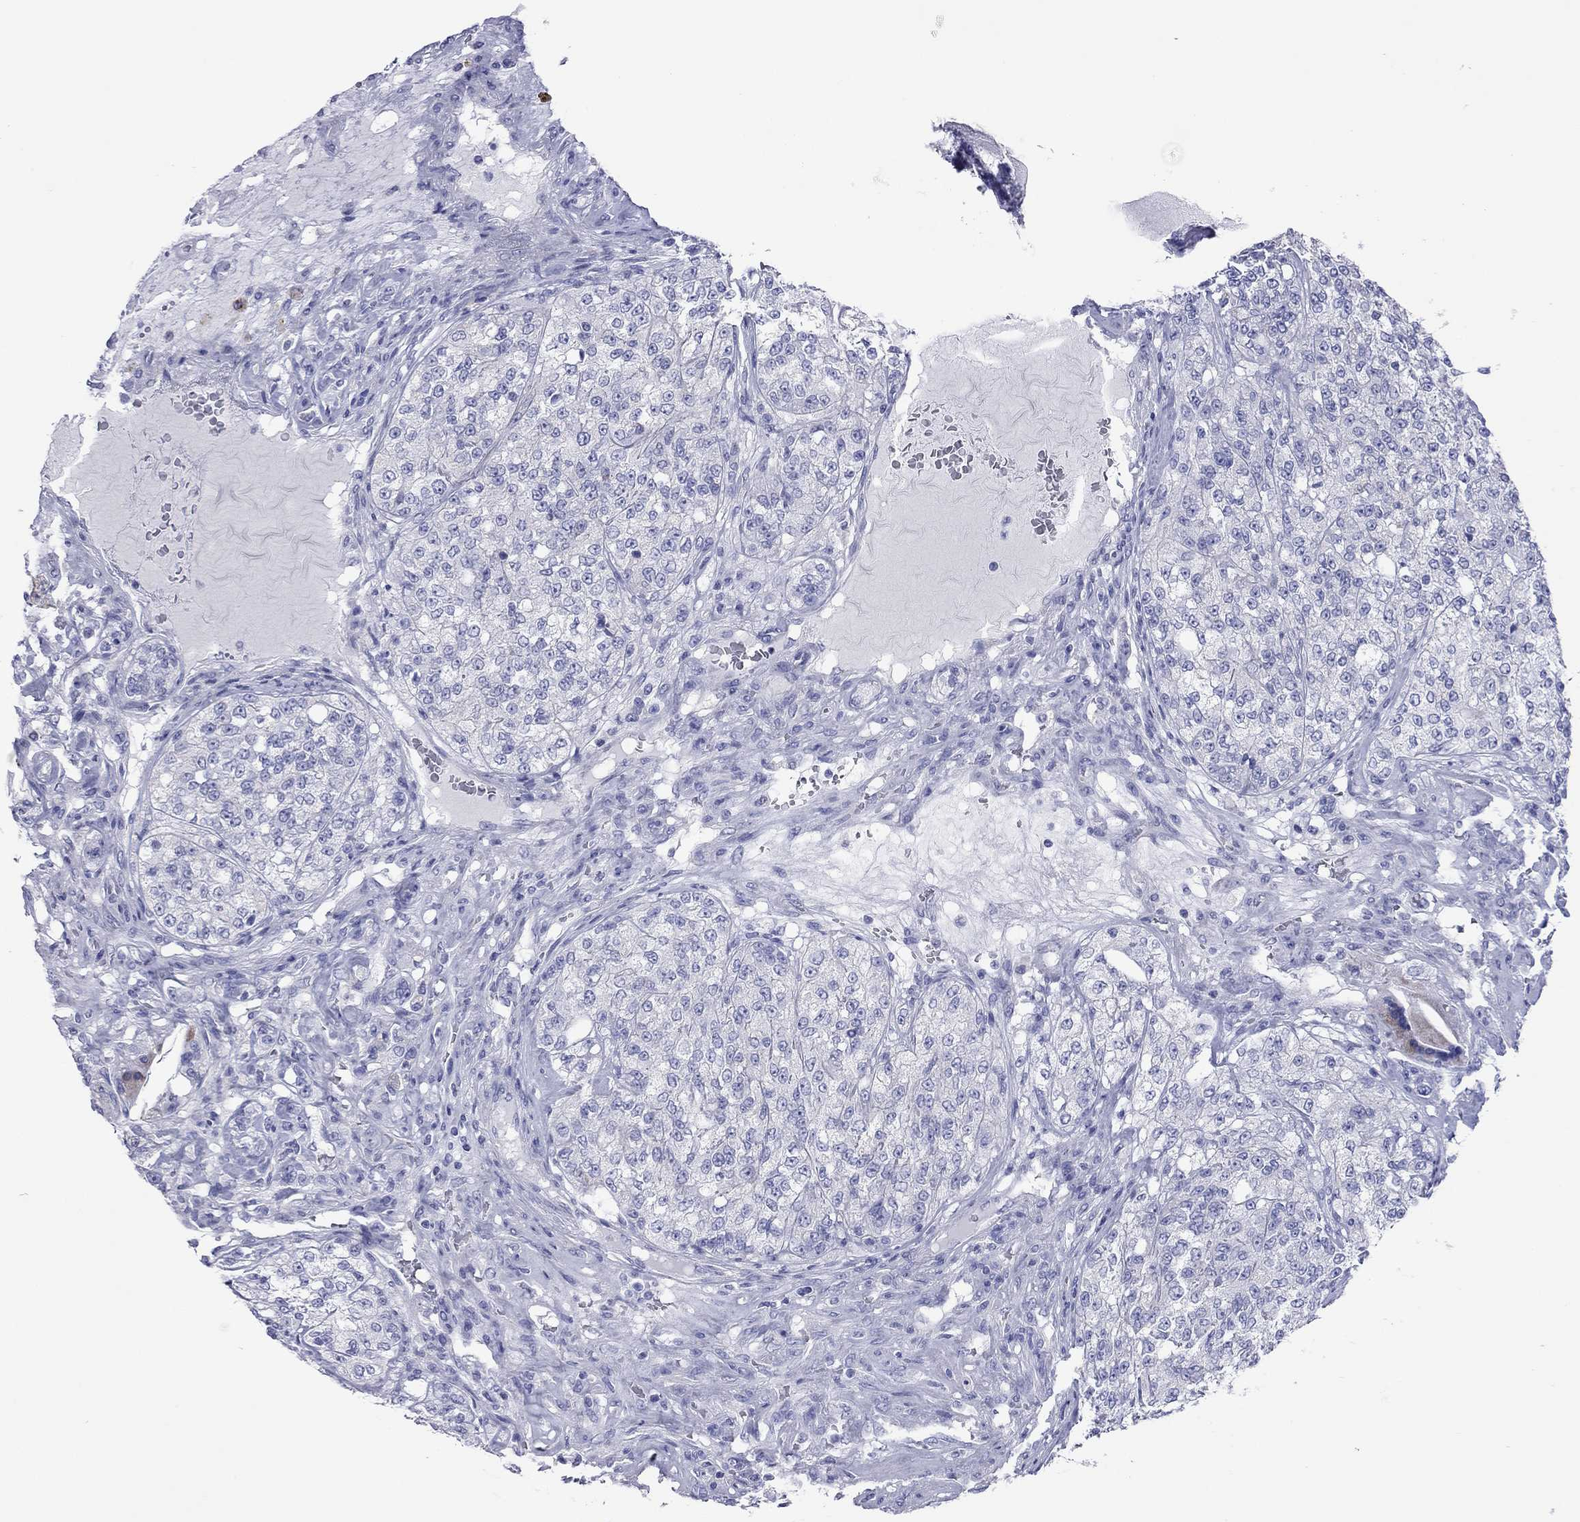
{"staining": {"intensity": "negative", "quantity": "none", "location": "none"}, "tissue": "renal cancer", "cell_type": "Tumor cells", "image_type": "cancer", "snomed": [{"axis": "morphology", "description": "Adenocarcinoma, NOS"}, {"axis": "topography", "description": "Kidney"}], "caption": "A high-resolution micrograph shows immunohistochemistry staining of renal cancer (adenocarcinoma), which shows no significant staining in tumor cells.", "gene": "VSIG10", "patient": {"sex": "female", "age": 63}}